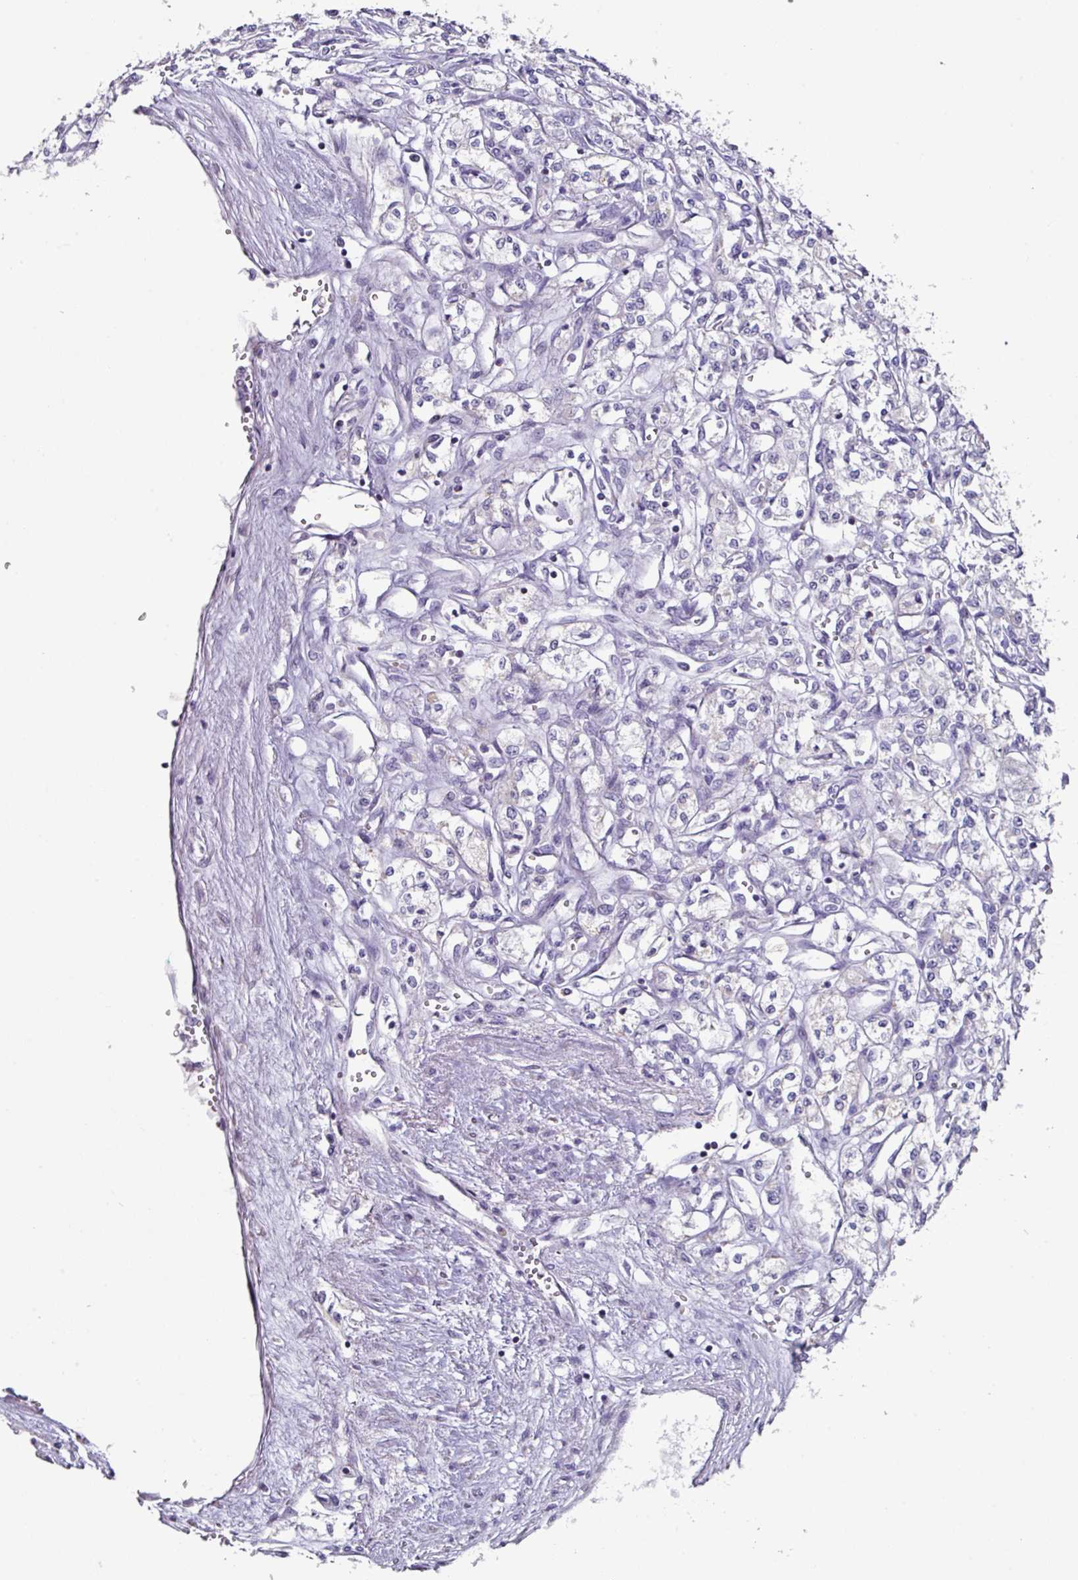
{"staining": {"intensity": "negative", "quantity": "none", "location": "none"}, "tissue": "renal cancer", "cell_type": "Tumor cells", "image_type": "cancer", "snomed": [{"axis": "morphology", "description": "Adenocarcinoma, NOS"}, {"axis": "topography", "description": "Kidney"}], "caption": "A photomicrograph of human adenocarcinoma (renal) is negative for staining in tumor cells. The staining was performed using DAB to visualize the protein expression in brown, while the nuclei were stained in blue with hematoxylin (Magnification: 20x).", "gene": "MT-ND4", "patient": {"sex": "male", "age": 56}}